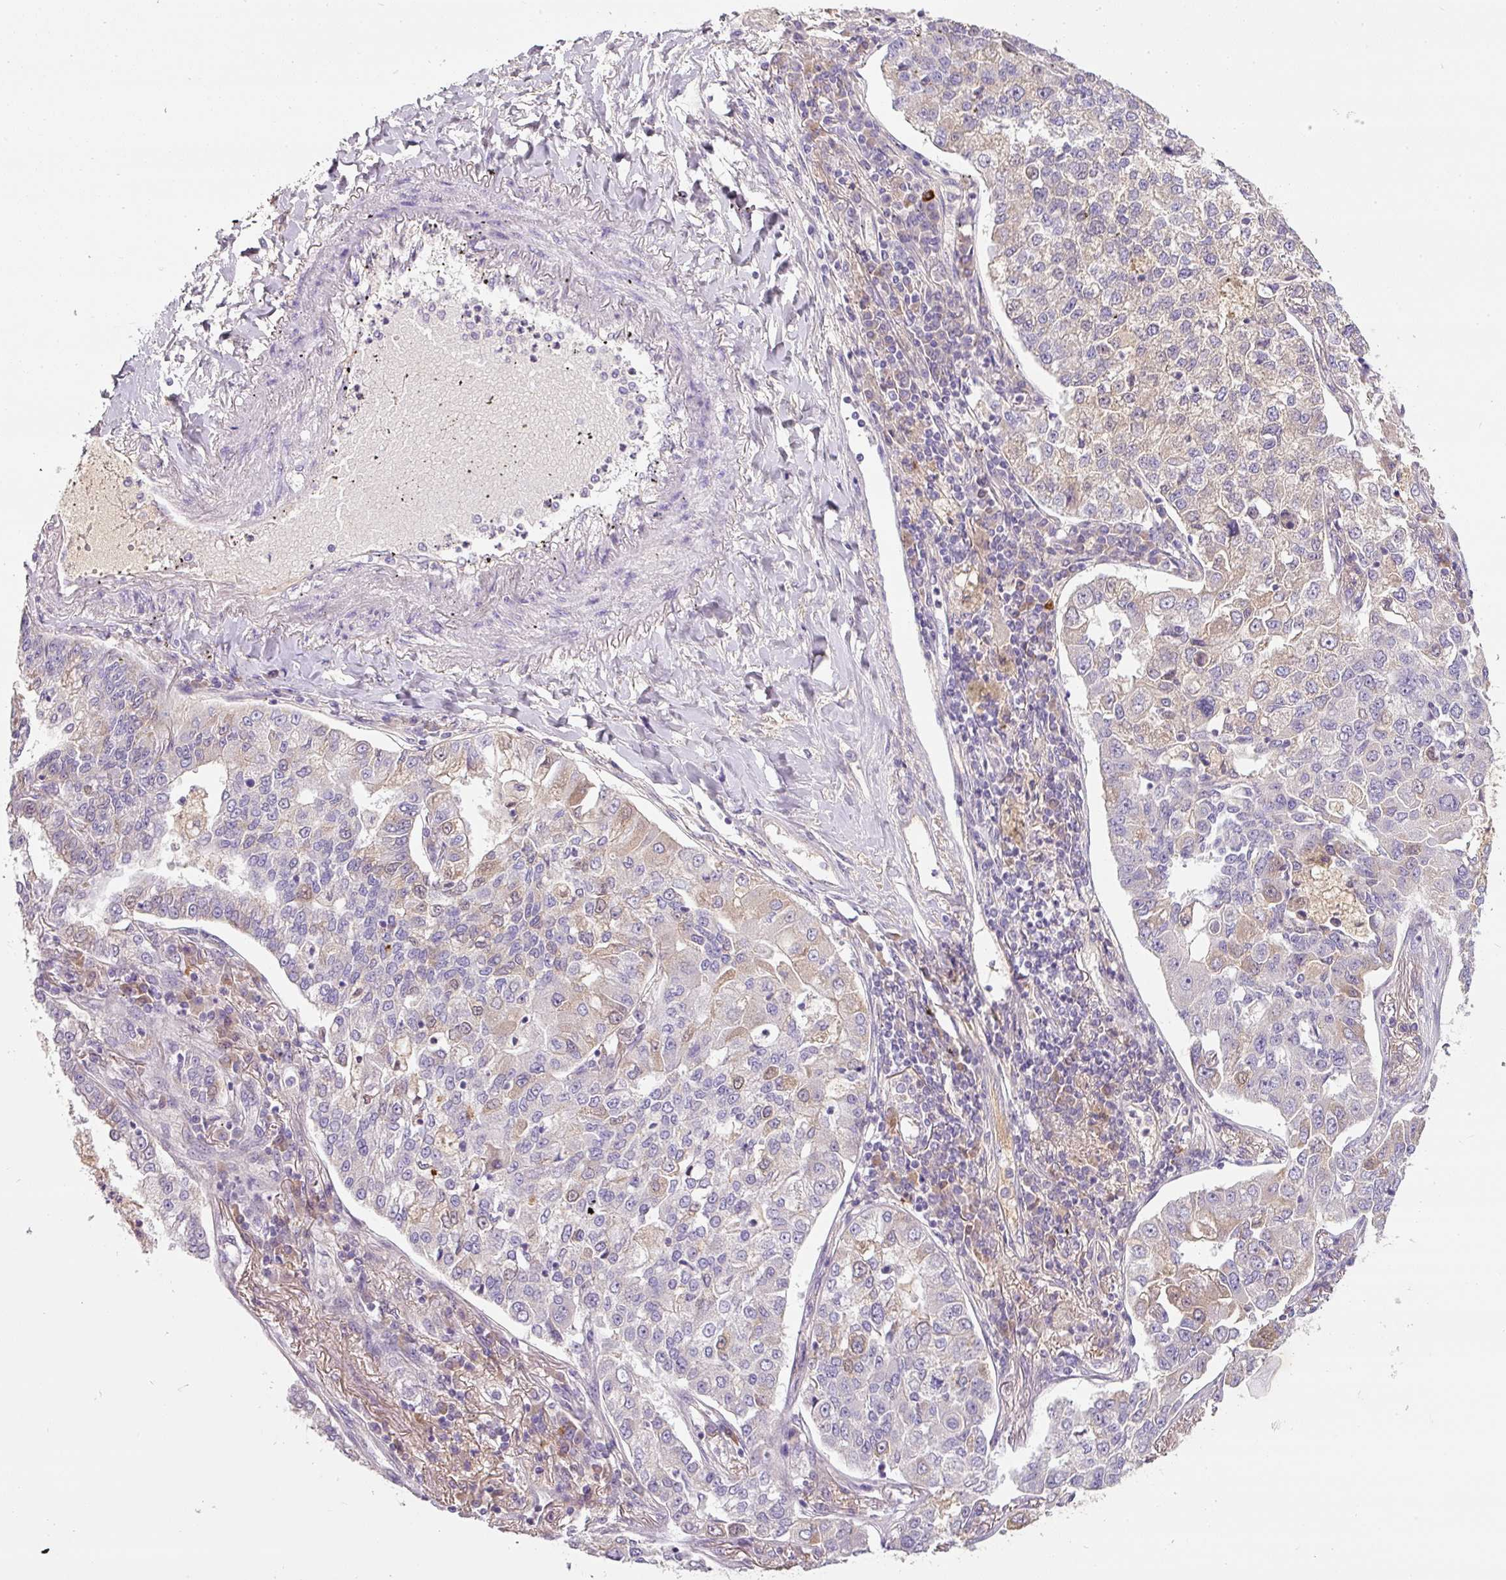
{"staining": {"intensity": "weak", "quantity": "25%-75%", "location": "cytoplasmic/membranous"}, "tissue": "lung cancer", "cell_type": "Tumor cells", "image_type": "cancer", "snomed": [{"axis": "morphology", "description": "Adenocarcinoma, NOS"}, {"axis": "topography", "description": "Lung"}], "caption": "Immunohistochemistry (IHC) micrograph of neoplastic tissue: lung cancer (adenocarcinoma) stained using IHC reveals low levels of weak protein expression localized specifically in the cytoplasmic/membranous of tumor cells, appearing as a cytoplasmic/membranous brown color.", "gene": "TMEM37", "patient": {"sex": "male", "age": 49}}